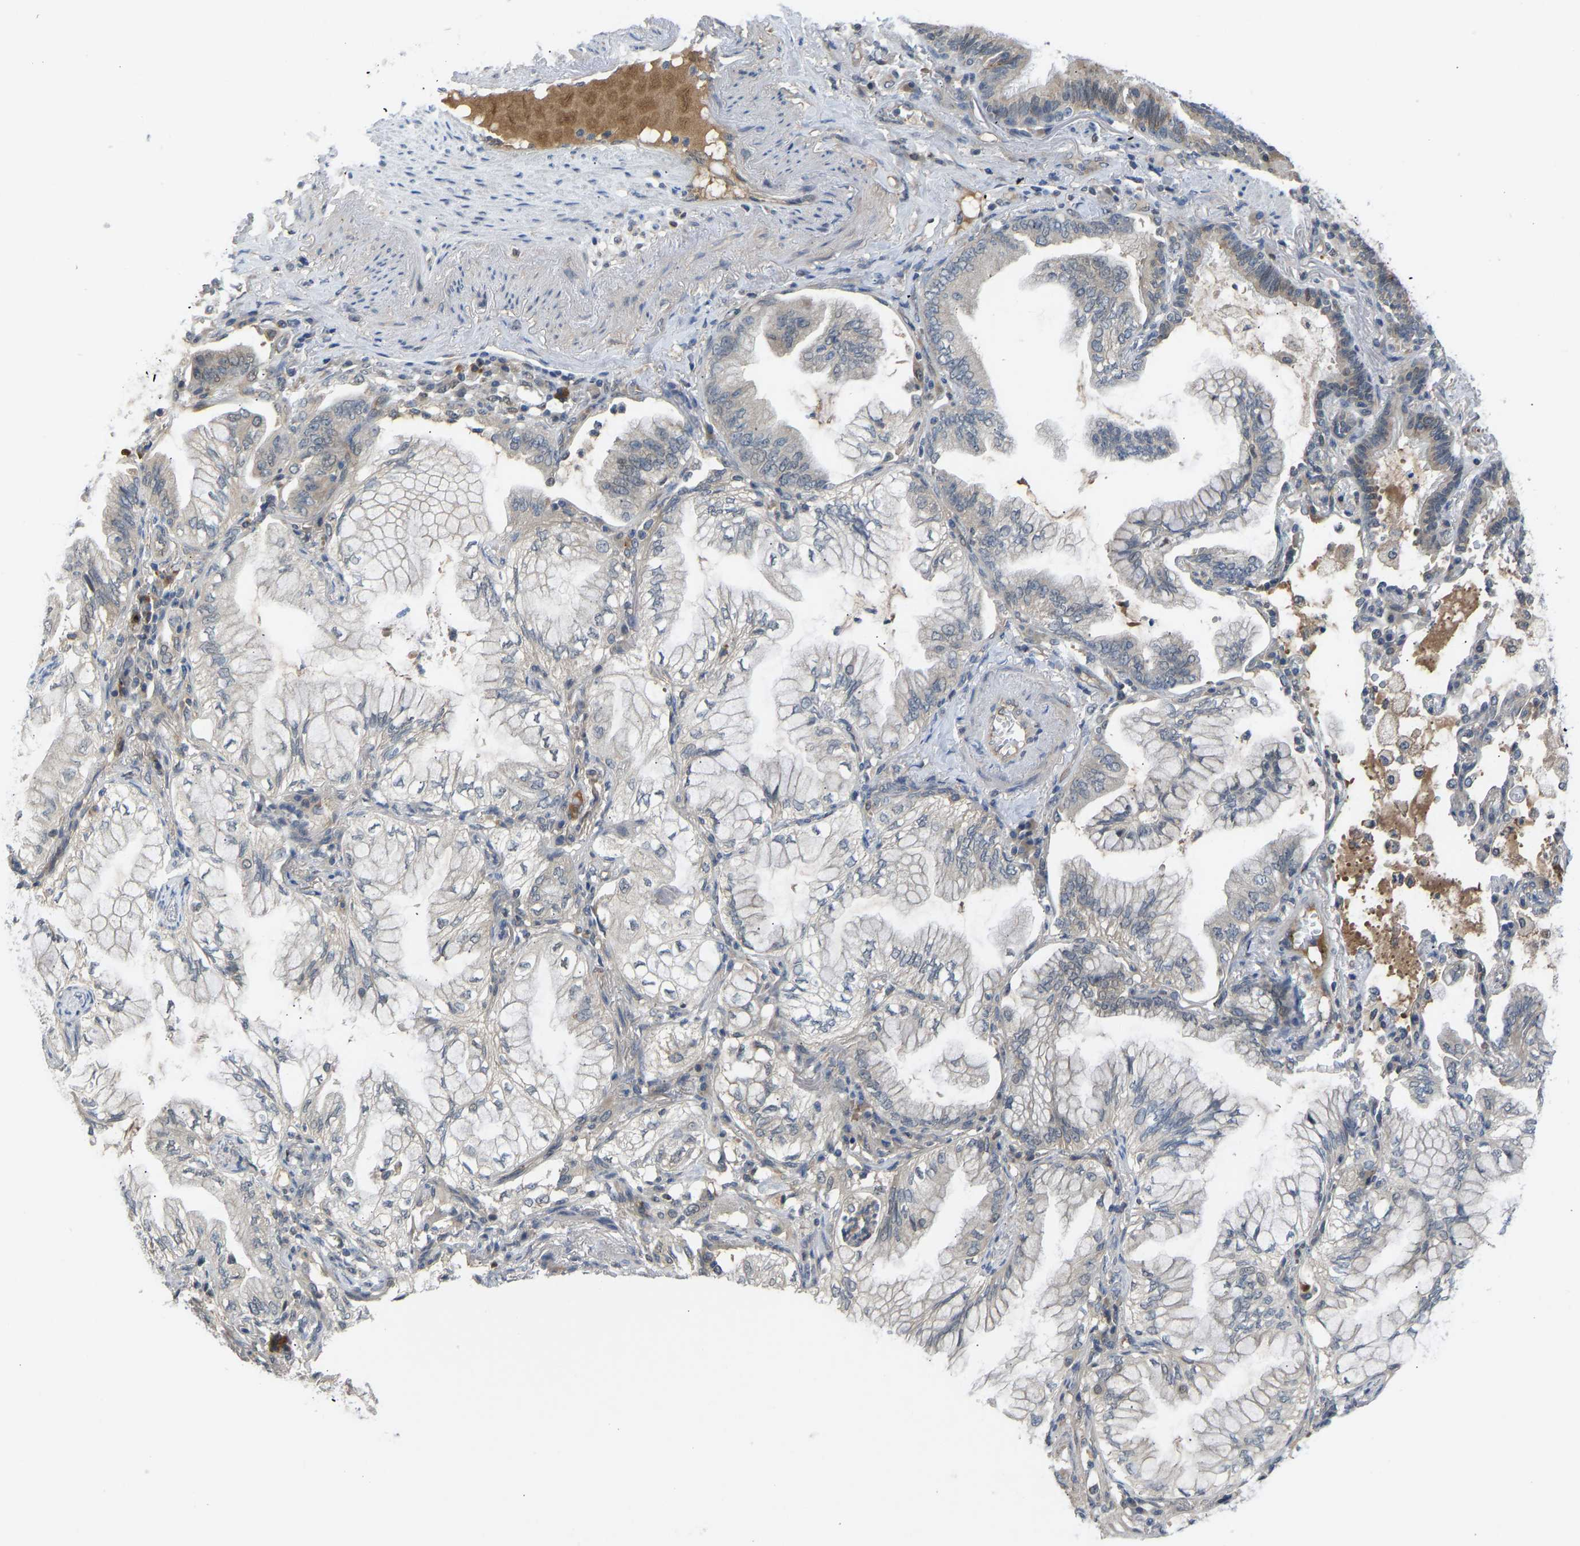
{"staining": {"intensity": "negative", "quantity": "none", "location": "none"}, "tissue": "lung cancer", "cell_type": "Tumor cells", "image_type": "cancer", "snomed": [{"axis": "morphology", "description": "Adenocarcinoma, NOS"}, {"axis": "topography", "description": "Lung"}], "caption": "Tumor cells show no significant positivity in lung cancer (adenocarcinoma).", "gene": "ZNF251", "patient": {"sex": "female", "age": 70}}